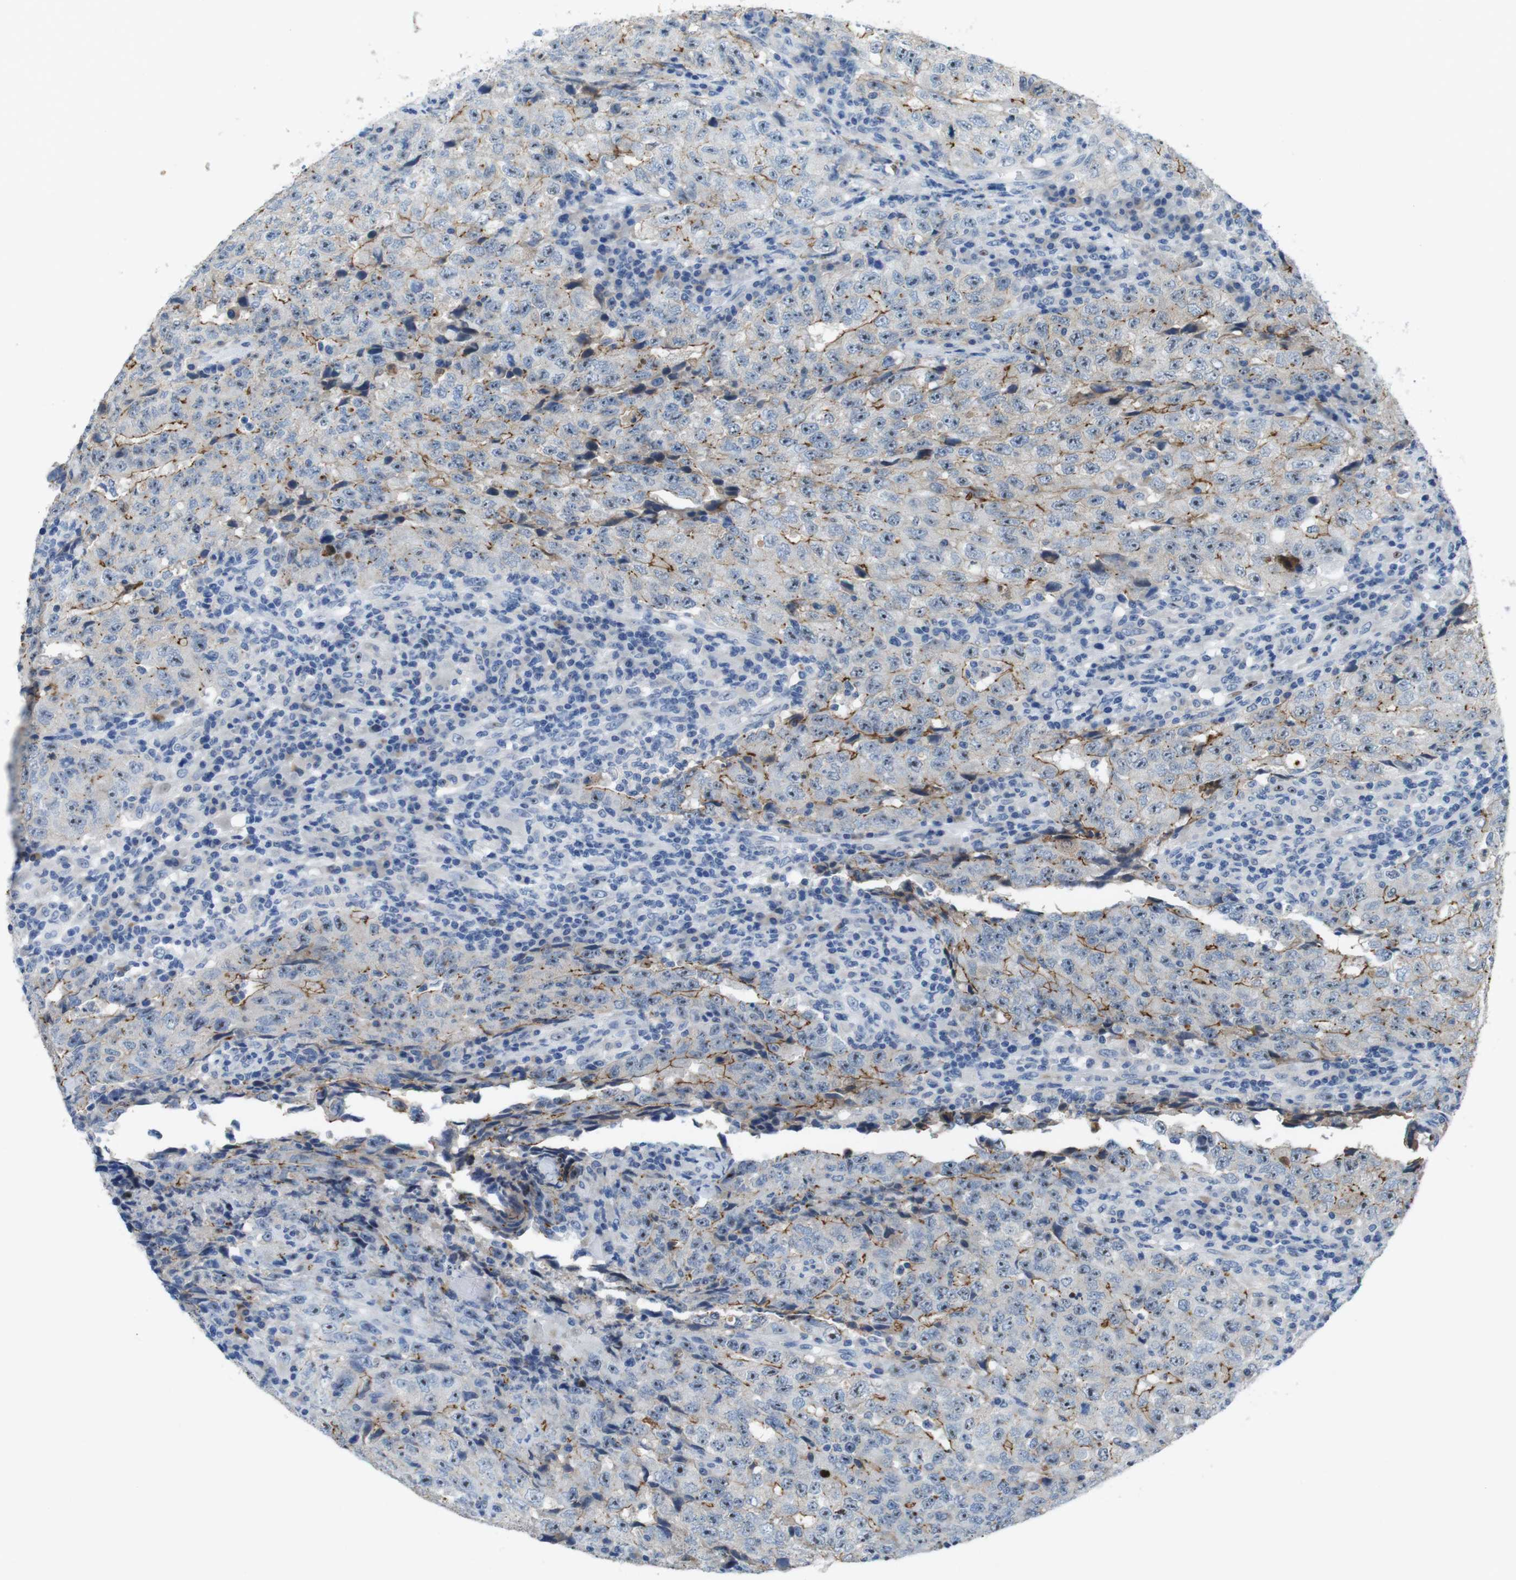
{"staining": {"intensity": "moderate", "quantity": "25%-75%", "location": "cytoplasmic/membranous"}, "tissue": "testis cancer", "cell_type": "Tumor cells", "image_type": "cancer", "snomed": [{"axis": "morphology", "description": "Necrosis, NOS"}, {"axis": "morphology", "description": "Carcinoma, Embryonal, NOS"}, {"axis": "topography", "description": "Testis"}], "caption": "About 25%-75% of tumor cells in human testis cancer reveal moderate cytoplasmic/membranous protein positivity as visualized by brown immunohistochemical staining.", "gene": "TJP3", "patient": {"sex": "male", "age": 19}}